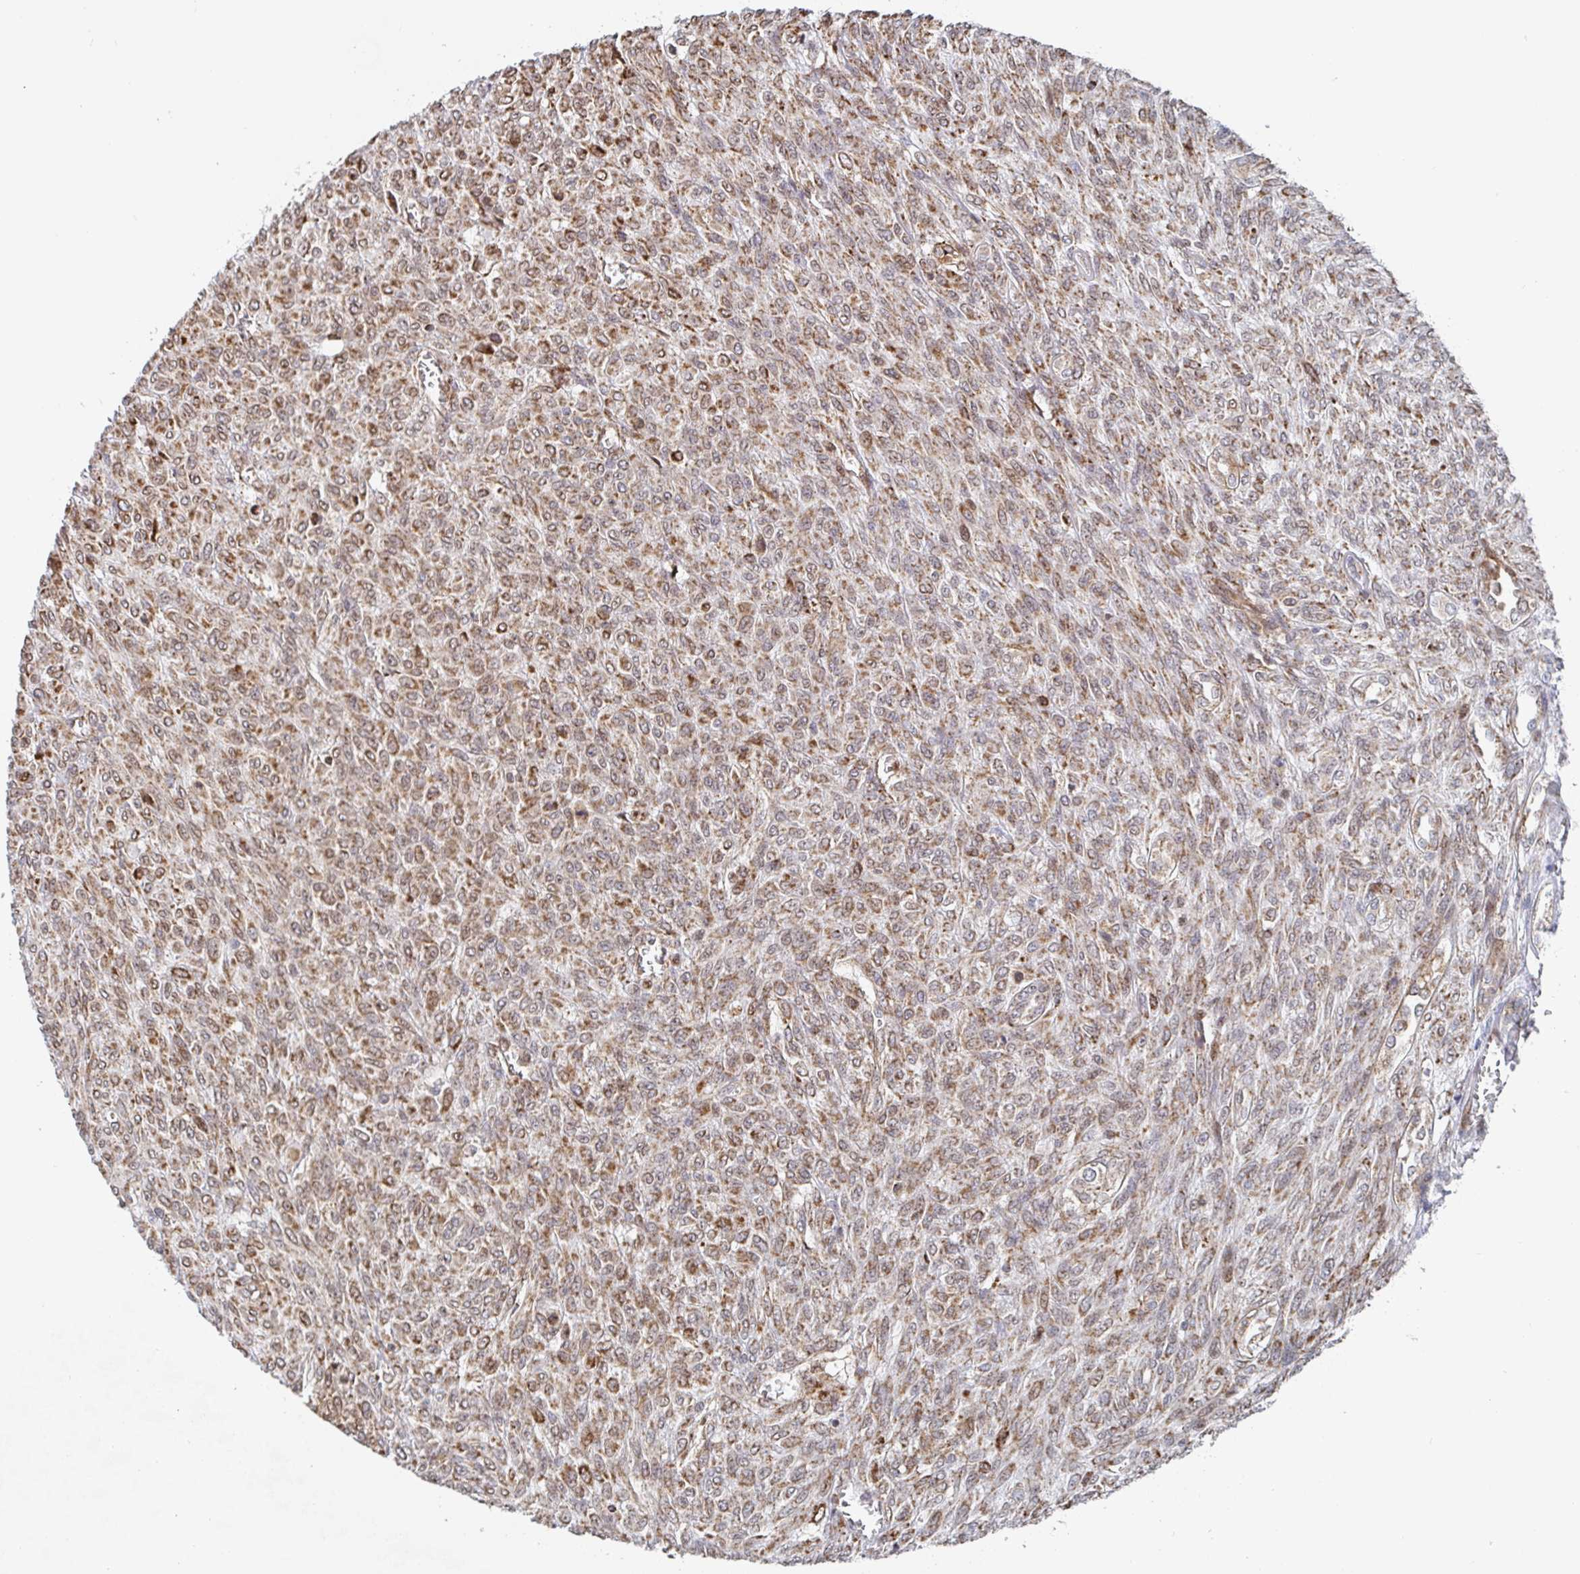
{"staining": {"intensity": "moderate", "quantity": ">75%", "location": "cytoplasmic/membranous"}, "tissue": "renal cancer", "cell_type": "Tumor cells", "image_type": "cancer", "snomed": [{"axis": "morphology", "description": "Adenocarcinoma, NOS"}, {"axis": "topography", "description": "Kidney"}], "caption": "Immunohistochemistry (IHC) staining of renal adenocarcinoma, which demonstrates medium levels of moderate cytoplasmic/membranous expression in about >75% of tumor cells indicating moderate cytoplasmic/membranous protein staining. The staining was performed using DAB (3,3'-diaminobenzidine) (brown) for protein detection and nuclei were counterstained in hematoxylin (blue).", "gene": "STARD8", "patient": {"sex": "male", "age": 58}}